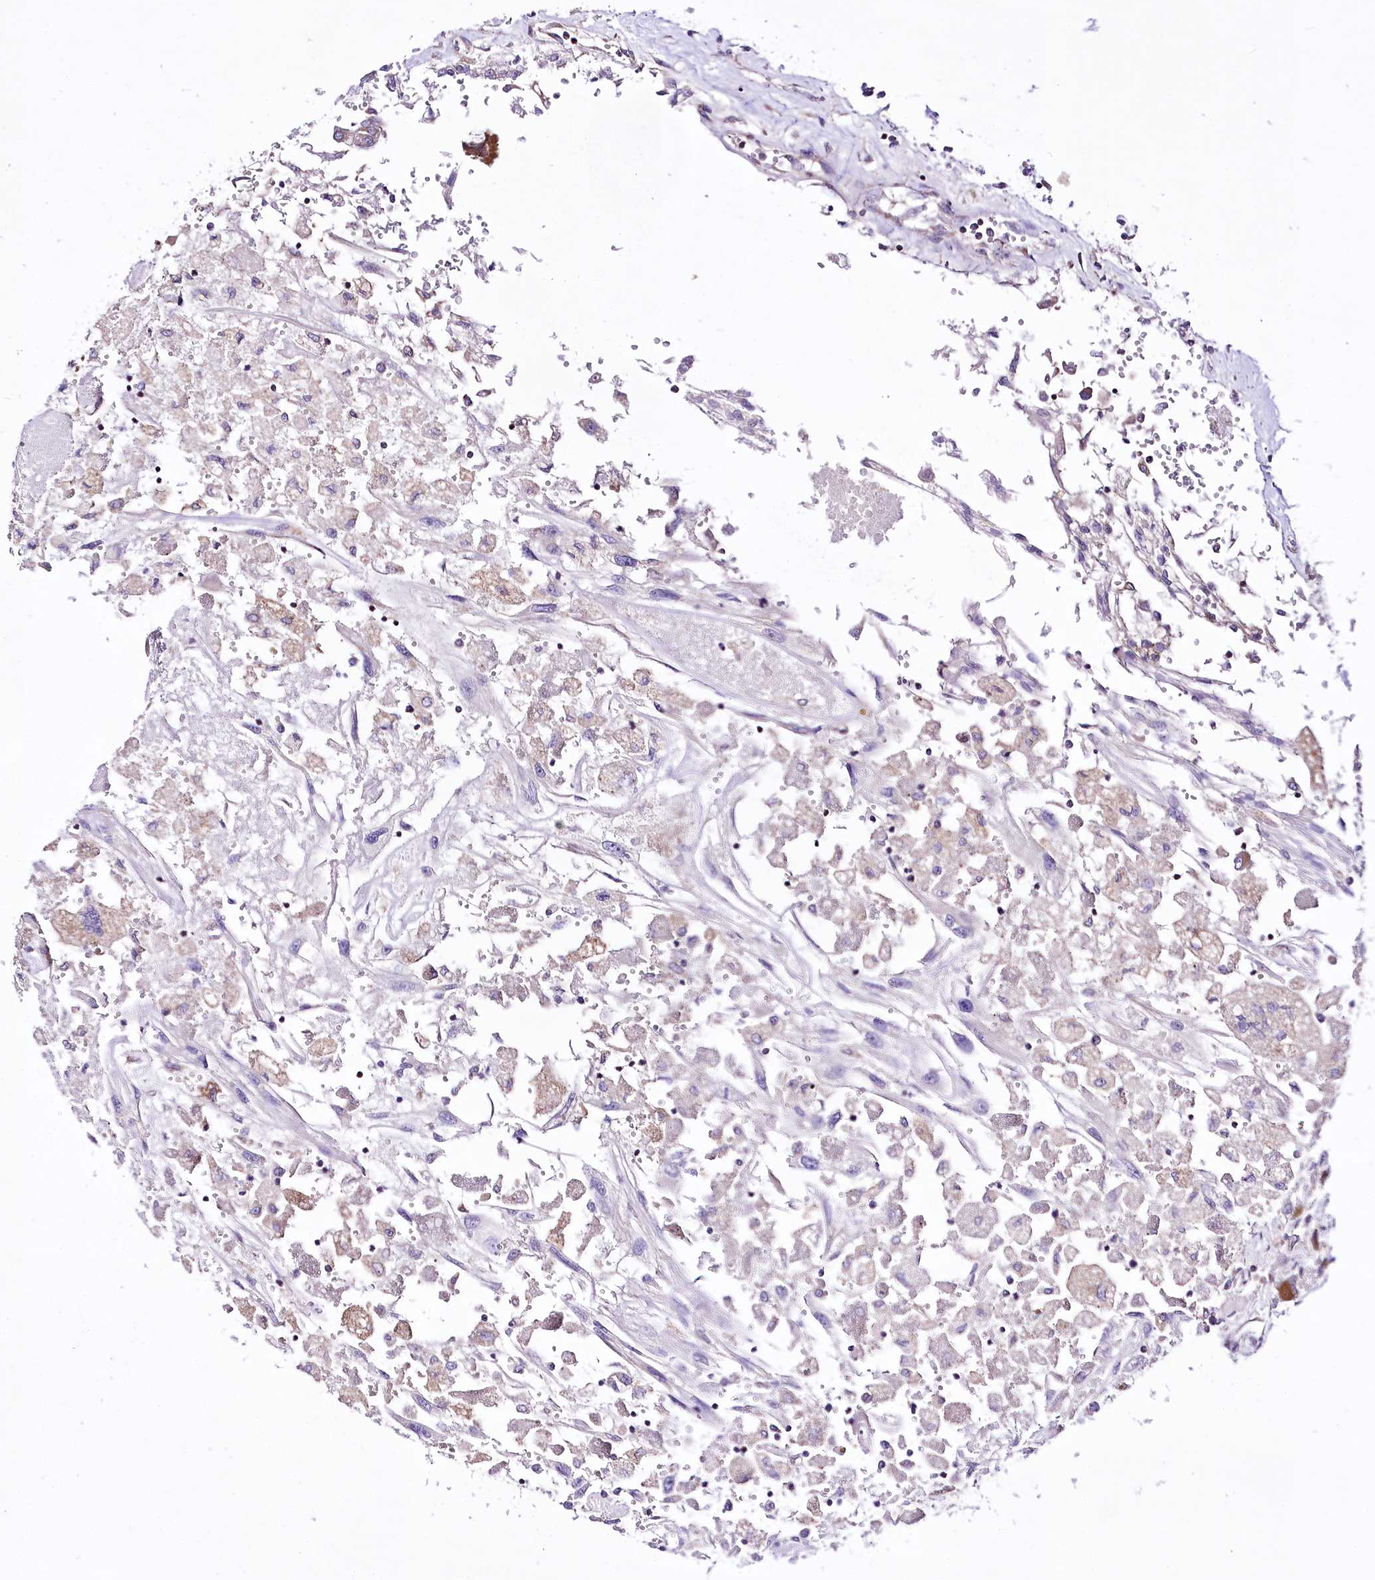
{"staining": {"intensity": "weak", "quantity": "<25%", "location": "cytoplasmic/membranous"}, "tissue": "renal cancer", "cell_type": "Tumor cells", "image_type": "cancer", "snomed": [{"axis": "morphology", "description": "Adenocarcinoma, NOS"}, {"axis": "topography", "description": "Kidney"}], "caption": "There is no significant expression in tumor cells of renal cancer (adenocarcinoma).", "gene": "ATE1", "patient": {"sex": "female", "age": 52}}